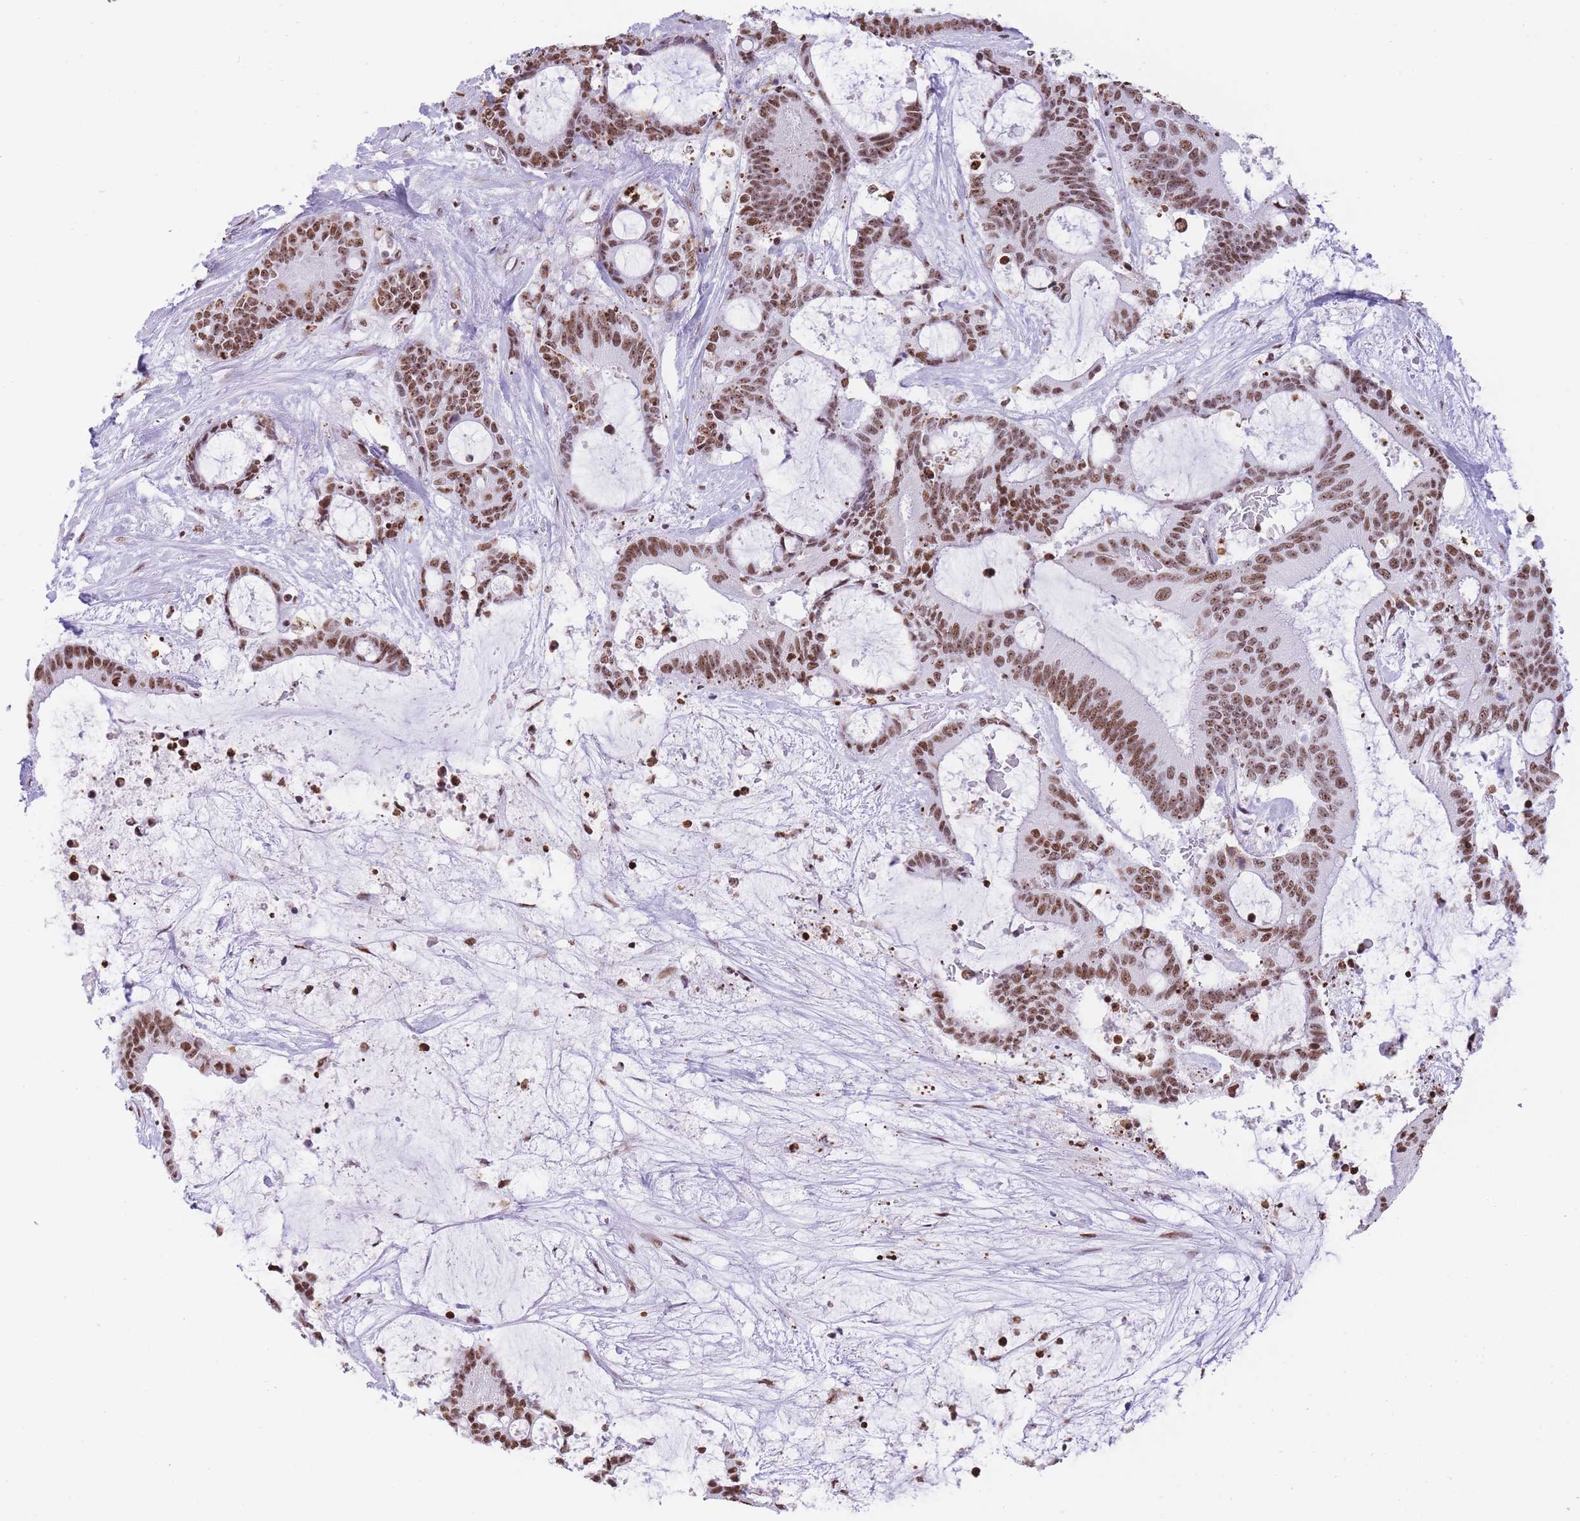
{"staining": {"intensity": "moderate", "quantity": ">75%", "location": "nuclear"}, "tissue": "liver cancer", "cell_type": "Tumor cells", "image_type": "cancer", "snomed": [{"axis": "morphology", "description": "Normal tissue, NOS"}, {"axis": "morphology", "description": "Cholangiocarcinoma"}, {"axis": "topography", "description": "Liver"}, {"axis": "topography", "description": "Peripheral nerve tissue"}], "caption": "Protein staining demonstrates moderate nuclear positivity in about >75% of tumor cells in cholangiocarcinoma (liver).", "gene": "EVC2", "patient": {"sex": "female", "age": 73}}